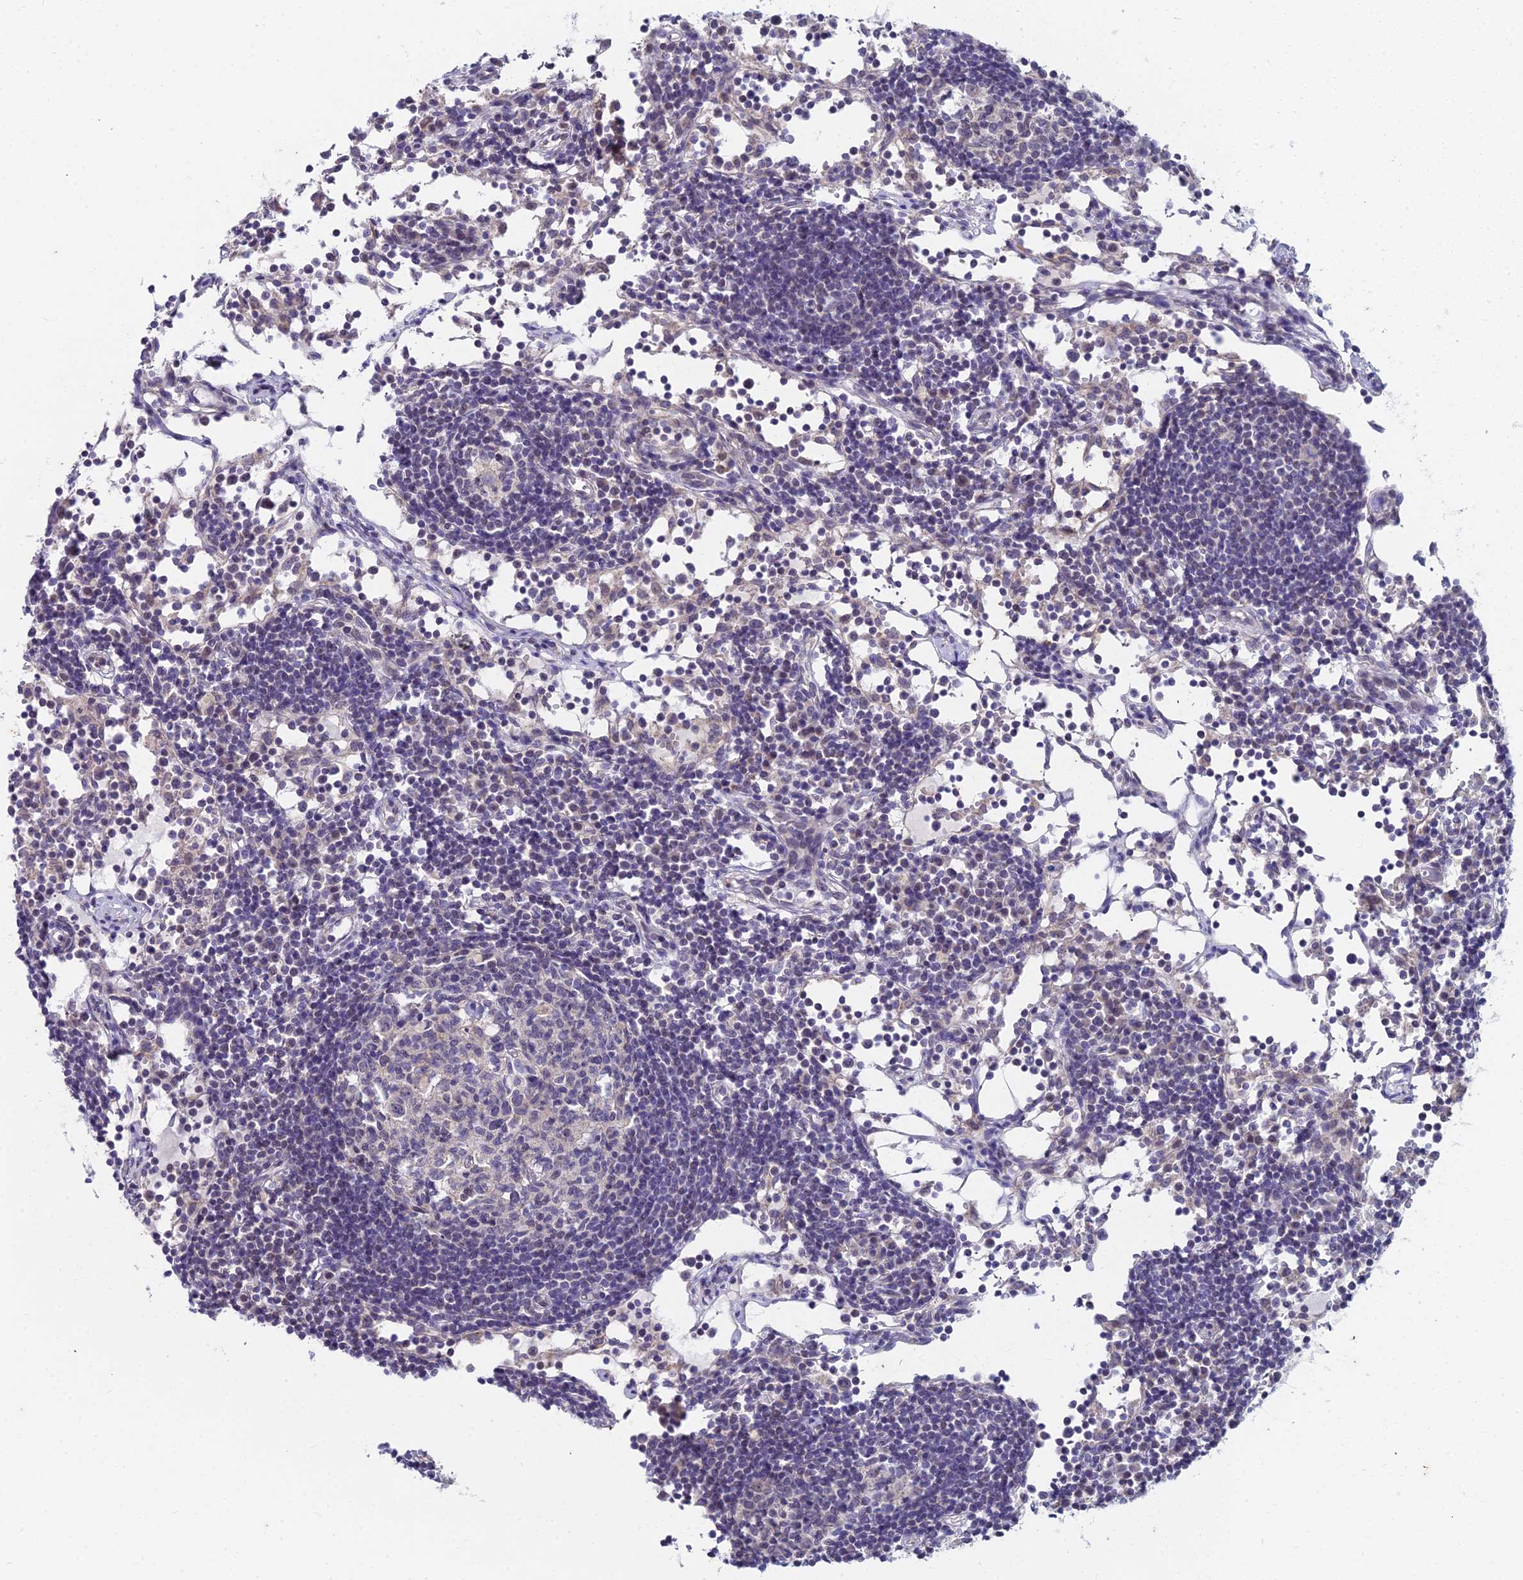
{"staining": {"intensity": "negative", "quantity": "none", "location": "none"}, "tissue": "lymph node", "cell_type": "Germinal center cells", "image_type": "normal", "snomed": [{"axis": "morphology", "description": "Normal tissue, NOS"}, {"axis": "topography", "description": "Lymph node"}], "caption": "Germinal center cells show no significant protein positivity in benign lymph node. (DAB (3,3'-diaminobenzidine) IHC, high magnification).", "gene": "EEF2KMT", "patient": {"sex": "female", "age": 55}}